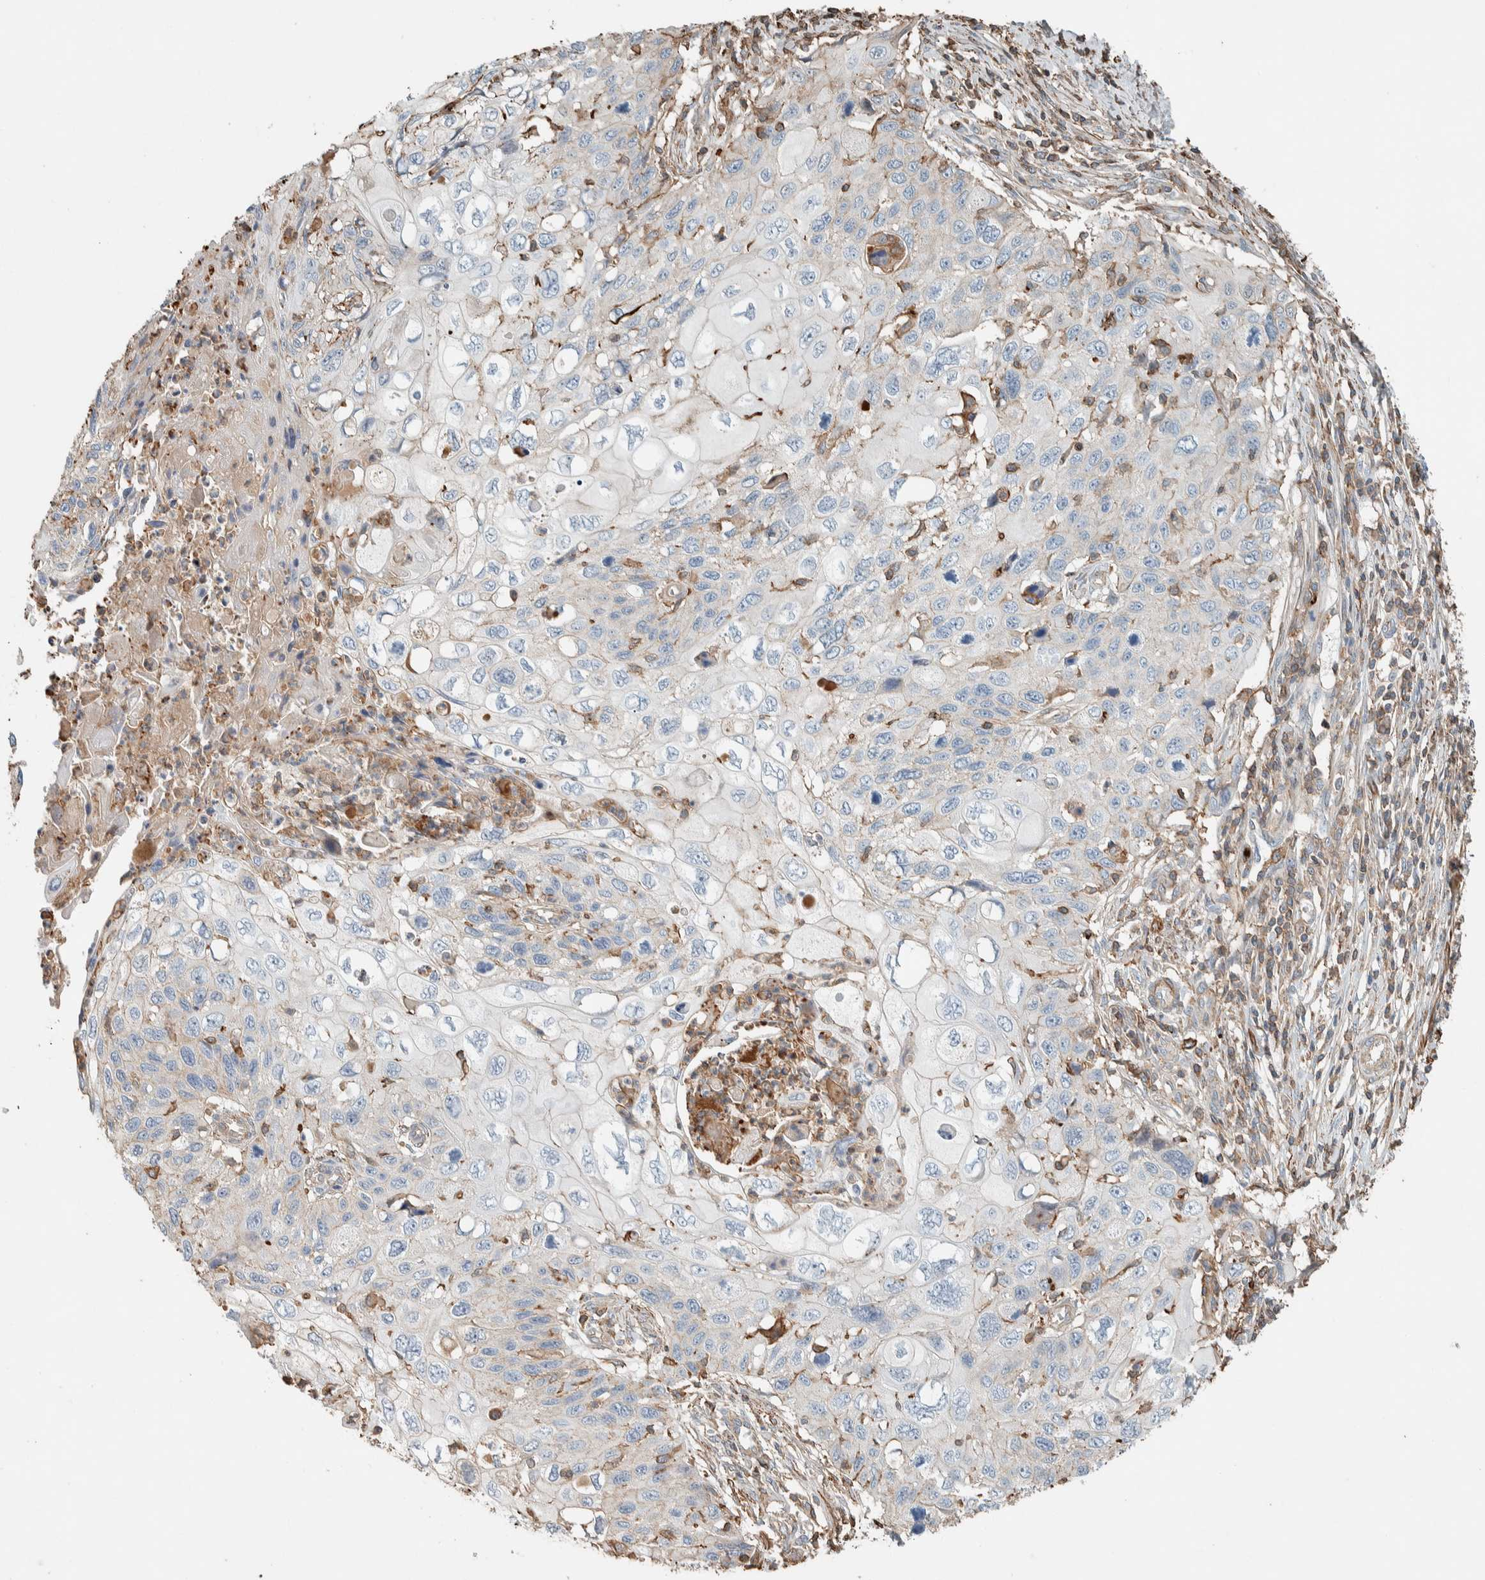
{"staining": {"intensity": "negative", "quantity": "none", "location": "none"}, "tissue": "cervical cancer", "cell_type": "Tumor cells", "image_type": "cancer", "snomed": [{"axis": "morphology", "description": "Squamous cell carcinoma, NOS"}, {"axis": "topography", "description": "Cervix"}], "caption": "The immunohistochemistry photomicrograph has no significant positivity in tumor cells of cervical cancer tissue.", "gene": "CTBP2", "patient": {"sex": "female", "age": 70}}